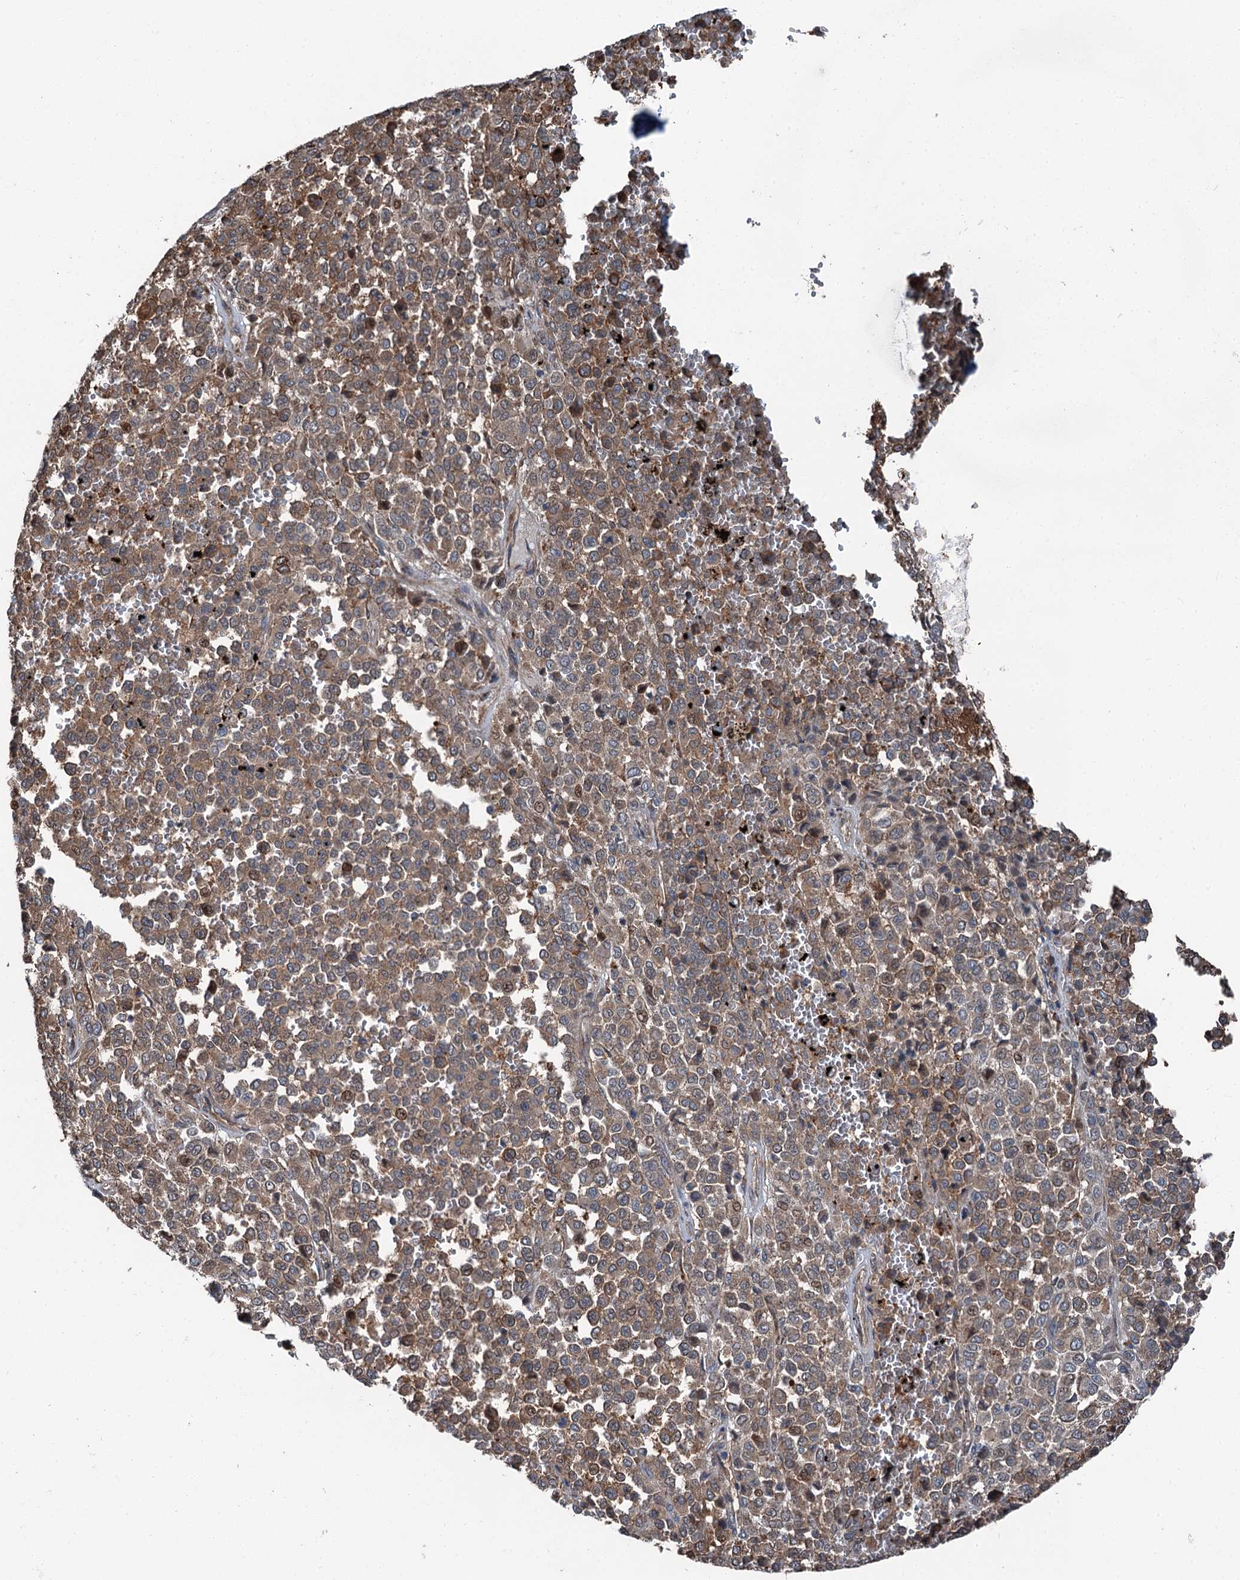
{"staining": {"intensity": "moderate", "quantity": ">75%", "location": "cytoplasmic/membranous"}, "tissue": "melanoma", "cell_type": "Tumor cells", "image_type": "cancer", "snomed": [{"axis": "morphology", "description": "Malignant melanoma, Metastatic site"}, {"axis": "topography", "description": "Pancreas"}], "caption": "Malignant melanoma (metastatic site) stained with a protein marker exhibits moderate staining in tumor cells.", "gene": "POLR1D", "patient": {"sex": "female", "age": 30}}